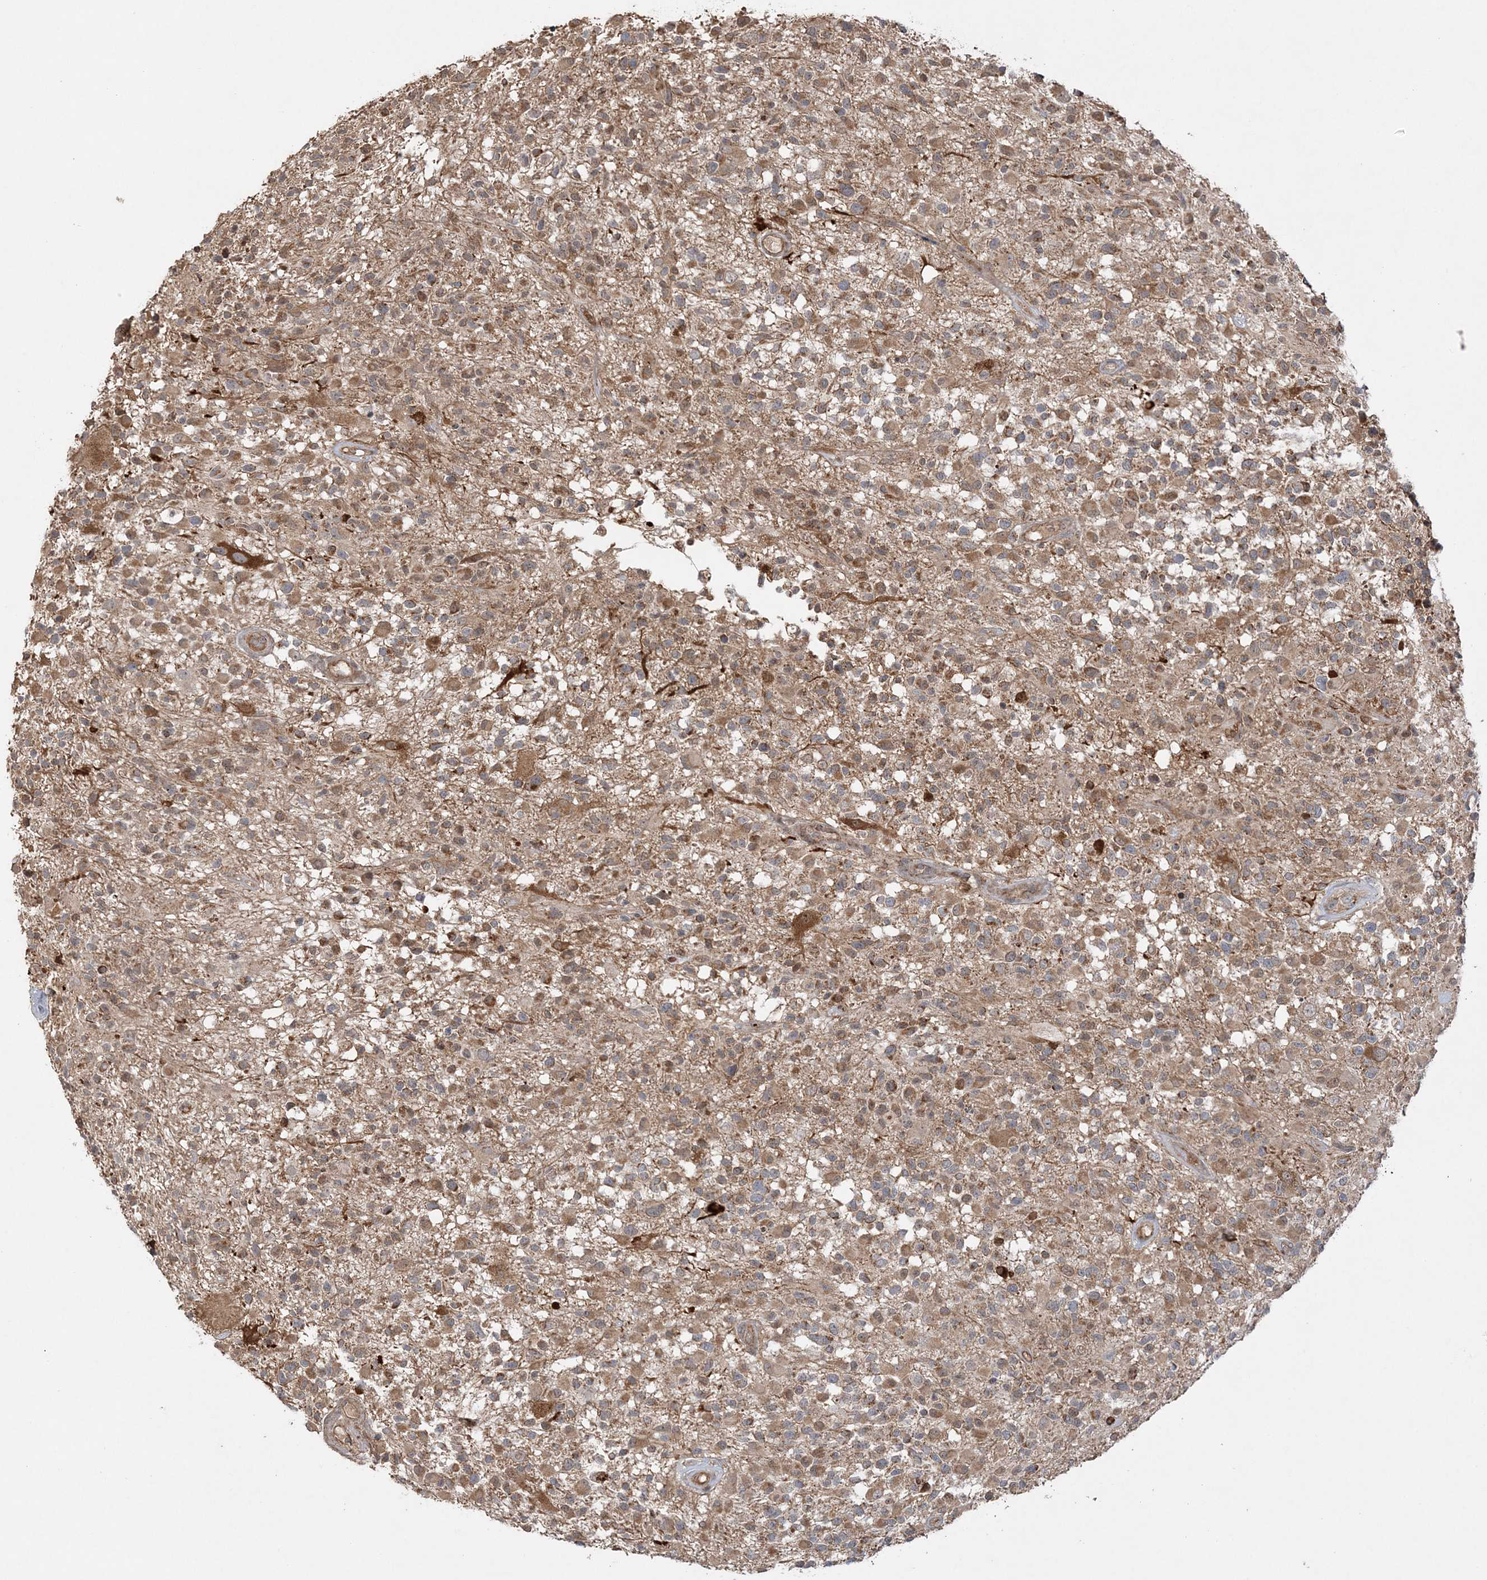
{"staining": {"intensity": "moderate", "quantity": ">75%", "location": "cytoplasmic/membranous"}, "tissue": "glioma", "cell_type": "Tumor cells", "image_type": "cancer", "snomed": [{"axis": "morphology", "description": "Glioma, malignant, High grade"}, {"axis": "morphology", "description": "Glioblastoma, NOS"}, {"axis": "topography", "description": "Brain"}], "caption": "Malignant glioma (high-grade) stained for a protein shows moderate cytoplasmic/membranous positivity in tumor cells.", "gene": "SCLT1", "patient": {"sex": "male", "age": 60}}